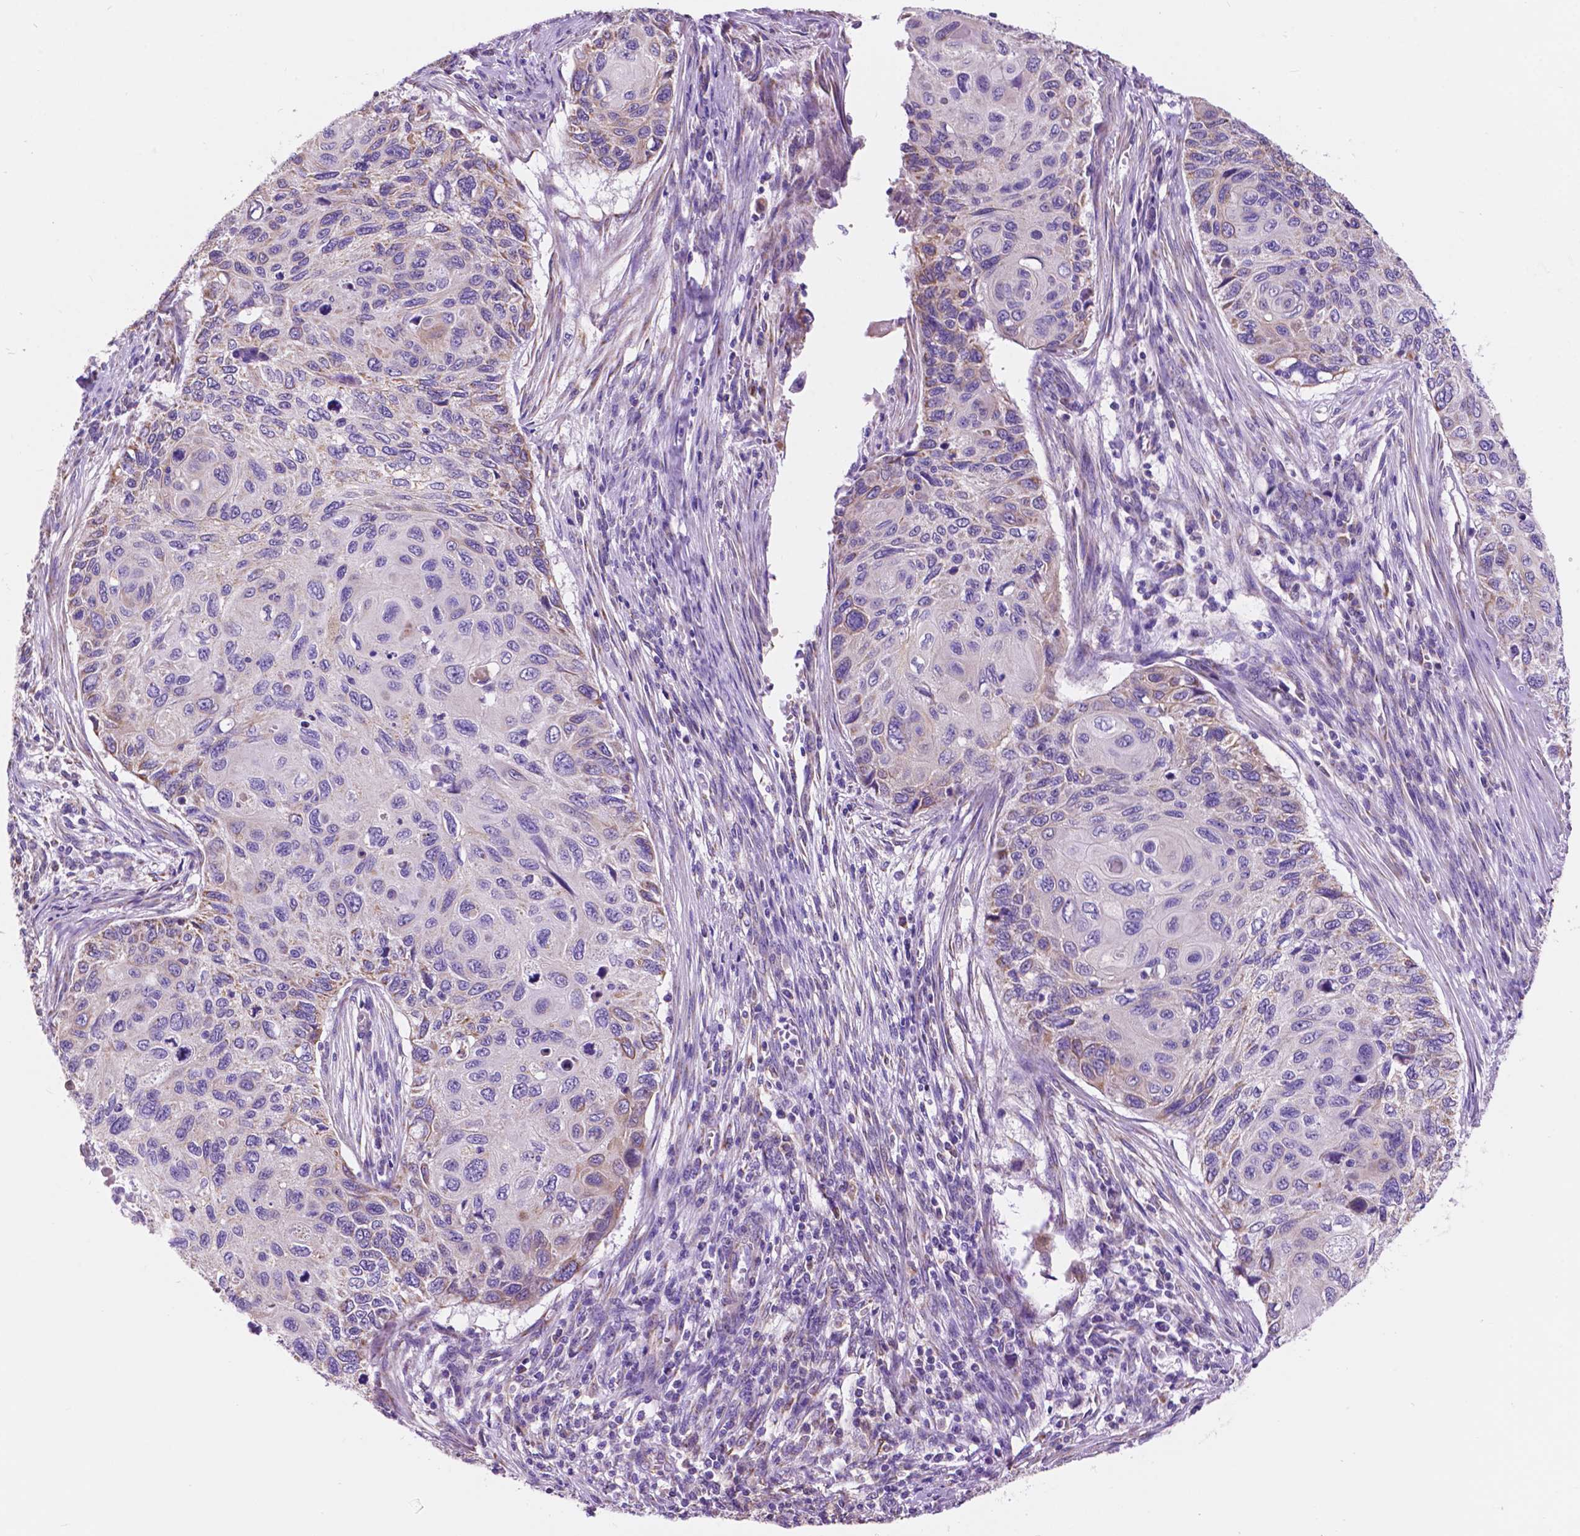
{"staining": {"intensity": "negative", "quantity": "none", "location": "none"}, "tissue": "cervical cancer", "cell_type": "Tumor cells", "image_type": "cancer", "snomed": [{"axis": "morphology", "description": "Squamous cell carcinoma, NOS"}, {"axis": "topography", "description": "Cervix"}], "caption": "The photomicrograph demonstrates no staining of tumor cells in cervical cancer. (Immunohistochemistry, brightfield microscopy, high magnification).", "gene": "TRPV5", "patient": {"sex": "female", "age": 70}}